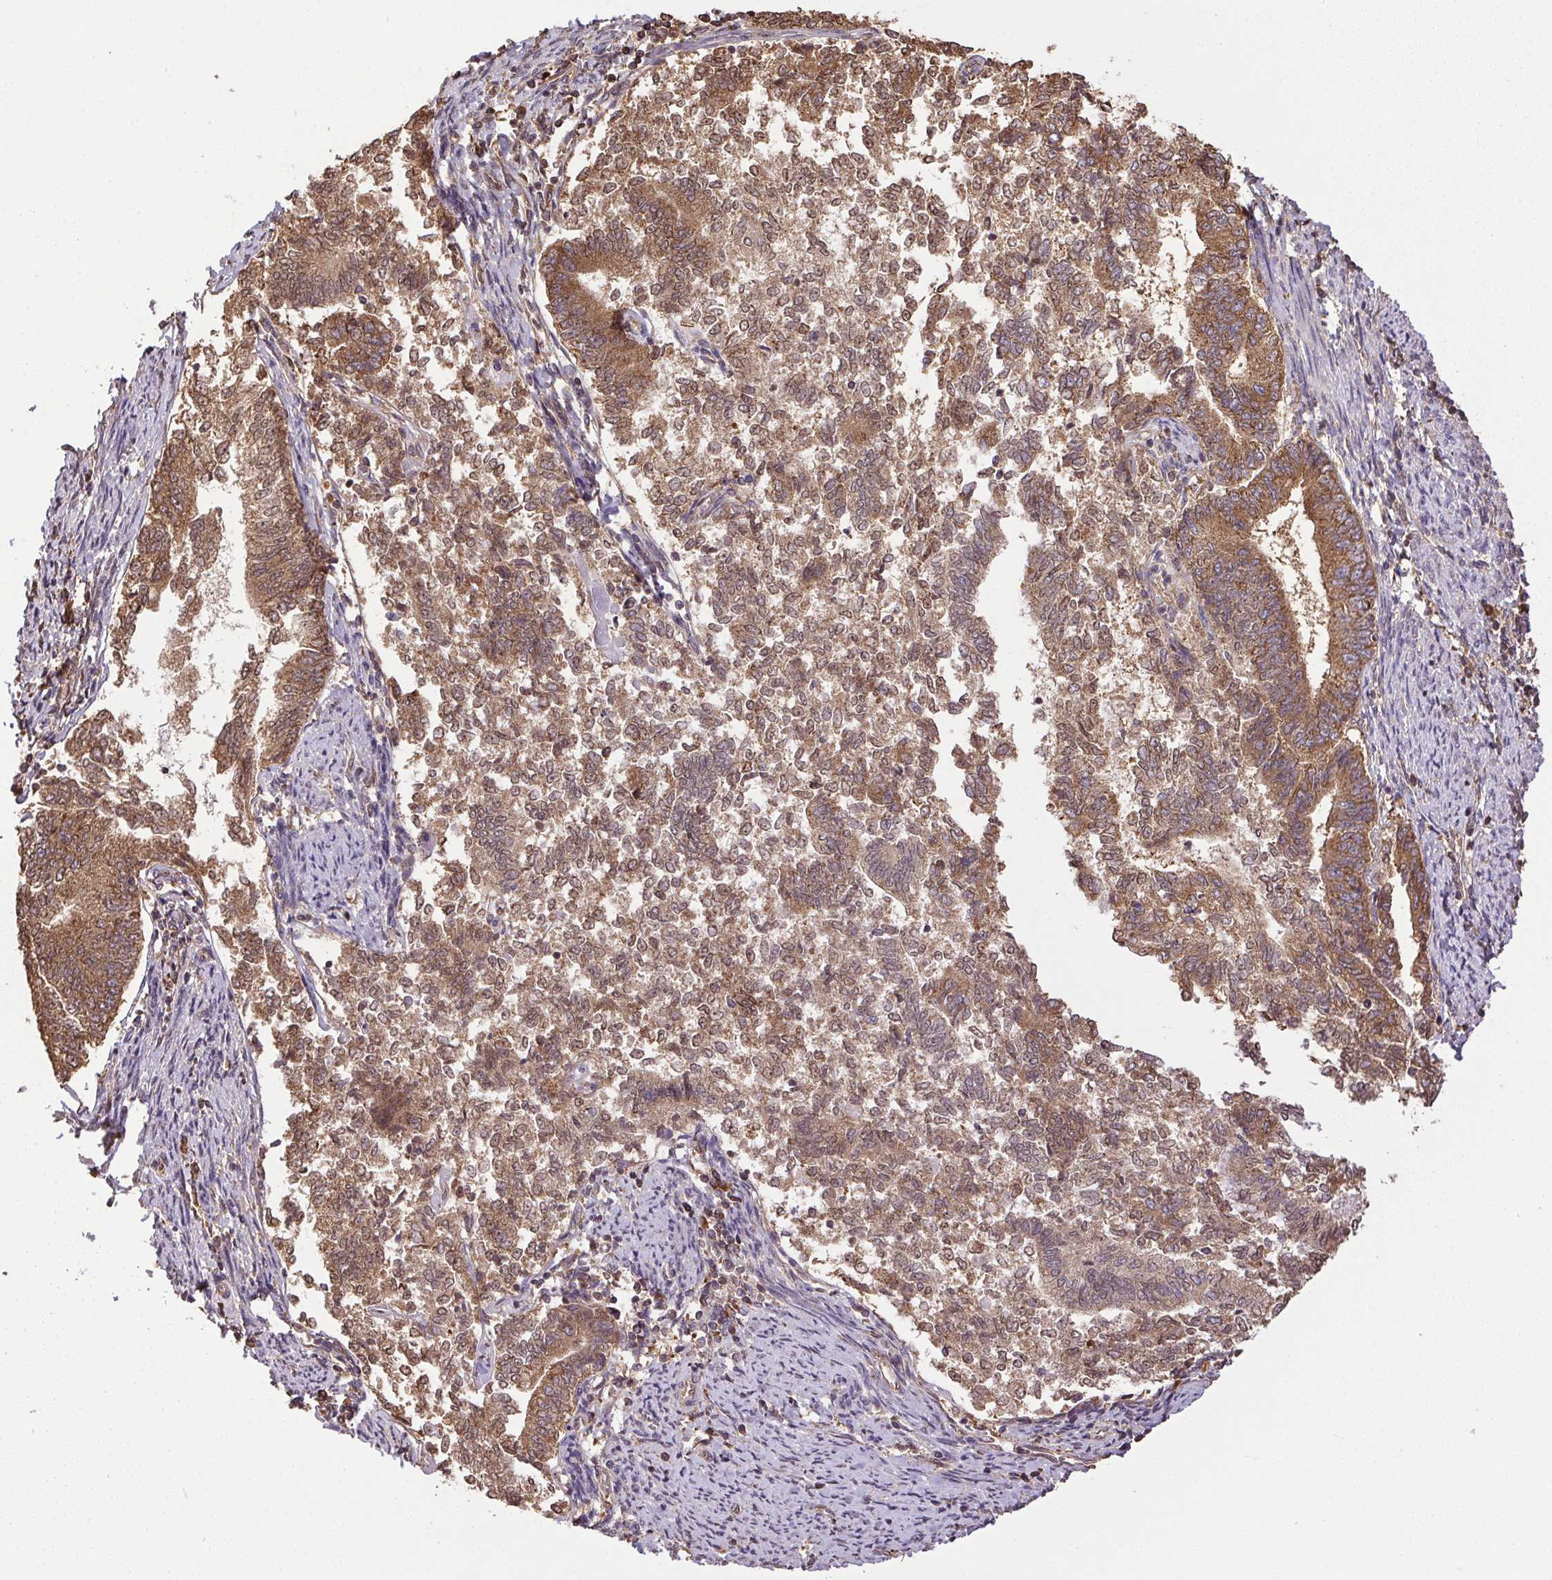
{"staining": {"intensity": "strong", "quantity": ">75%", "location": "cytoplasmic/membranous"}, "tissue": "endometrial cancer", "cell_type": "Tumor cells", "image_type": "cancer", "snomed": [{"axis": "morphology", "description": "Adenocarcinoma, NOS"}, {"axis": "topography", "description": "Endometrium"}], "caption": "Protein staining by immunohistochemistry reveals strong cytoplasmic/membranous staining in approximately >75% of tumor cells in endometrial cancer (adenocarcinoma).", "gene": "EIF2S1", "patient": {"sex": "female", "age": 65}}